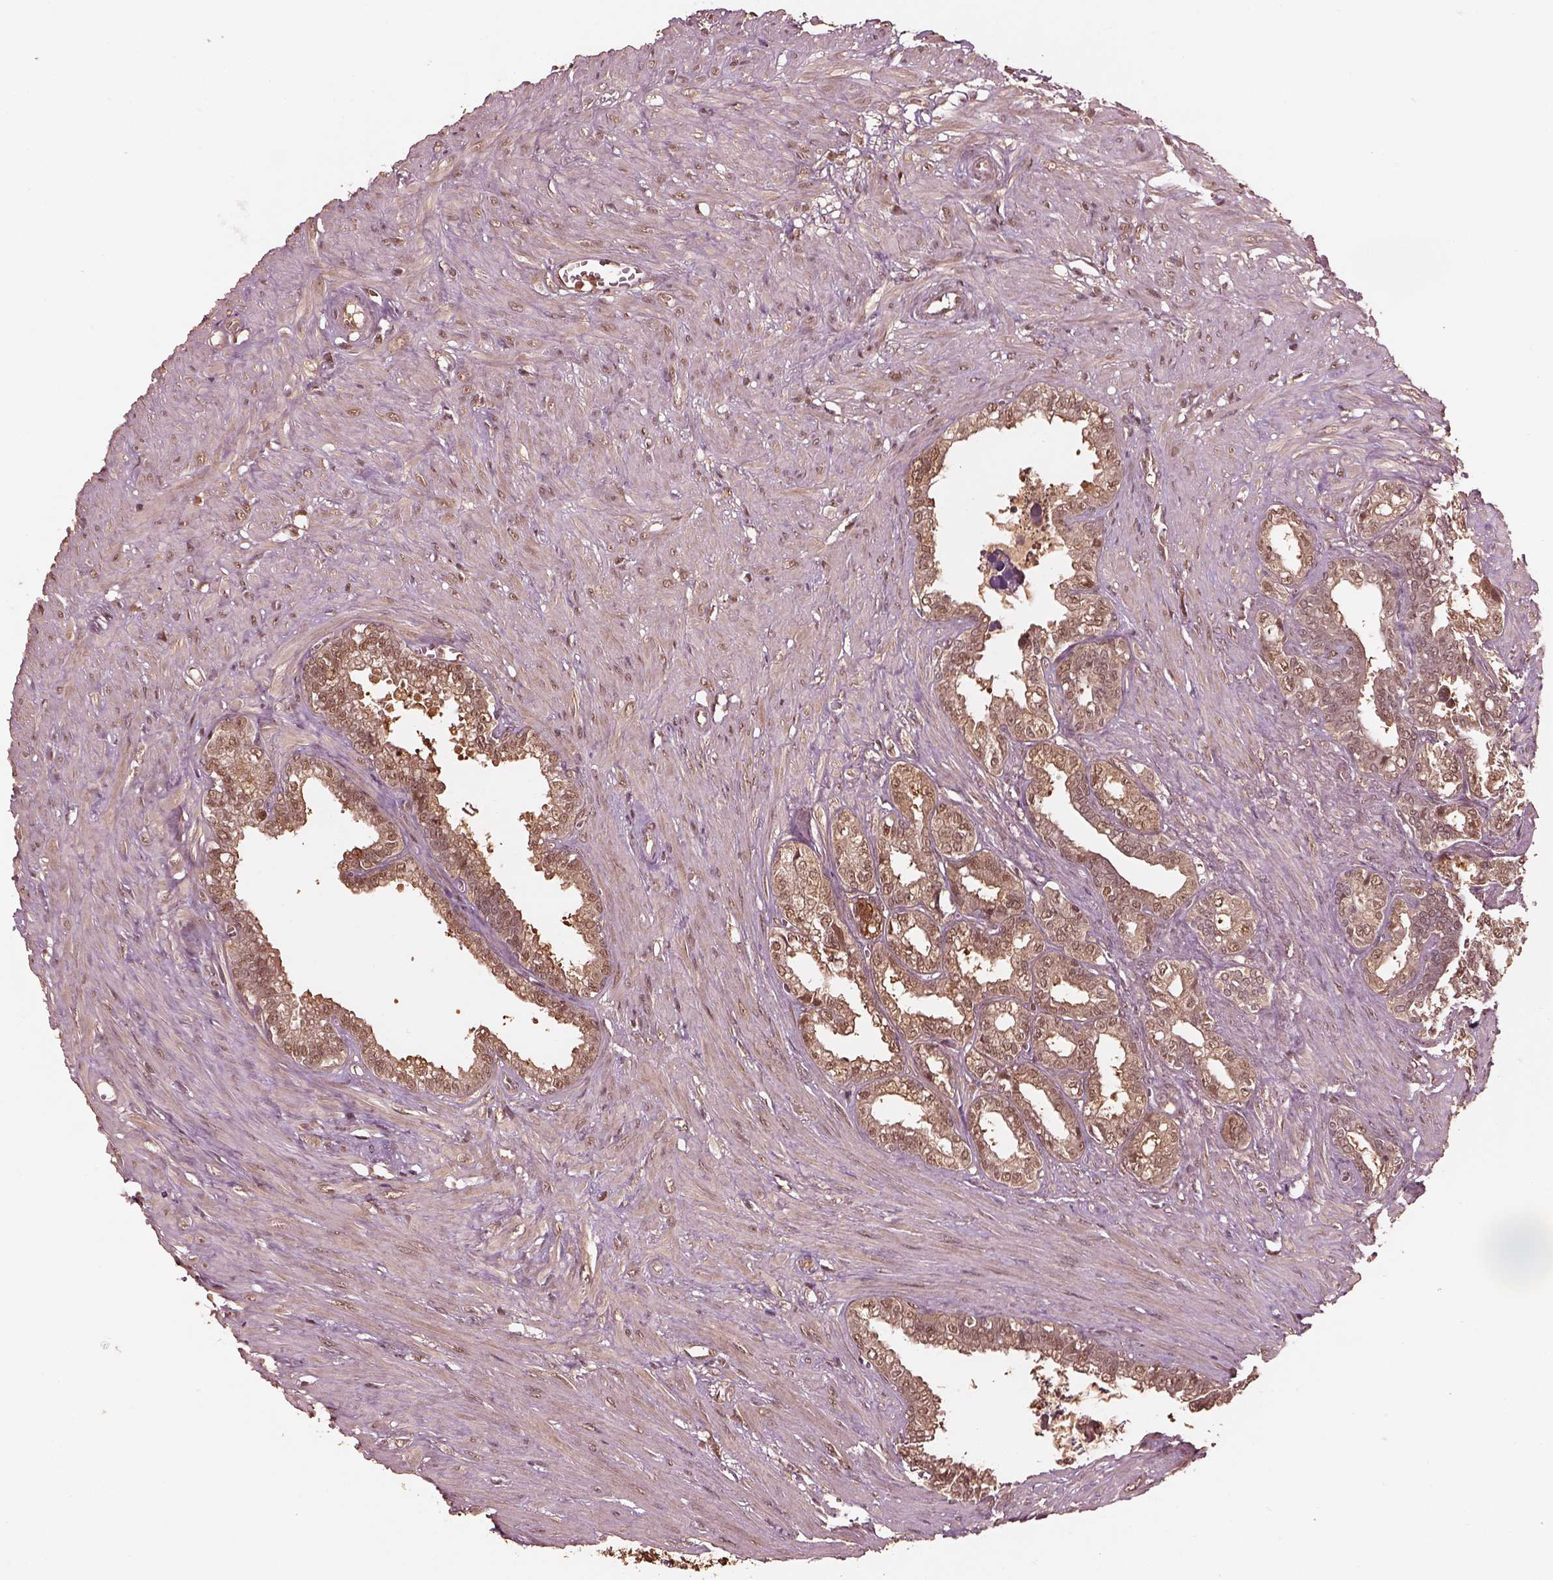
{"staining": {"intensity": "weak", "quantity": ">75%", "location": "cytoplasmic/membranous"}, "tissue": "seminal vesicle", "cell_type": "Glandular cells", "image_type": "normal", "snomed": [{"axis": "morphology", "description": "Normal tissue, NOS"}, {"axis": "morphology", "description": "Urothelial carcinoma, NOS"}, {"axis": "topography", "description": "Urinary bladder"}, {"axis": "topography", "description": "Seminal veicle"}], "caption": "Immunohistochemistry (IHC) histopathology image of benign seminal vesicle: seminal vesicle stained using immunohistochemistry displays low levels of weak protein expression localized specifically in the cytoplasmic/membranous of glandular cells, appearing as a cytoplasmic/membranous brown color.", "gene": "PSMC5", "patient": {"sex": "male", "age": 76}}